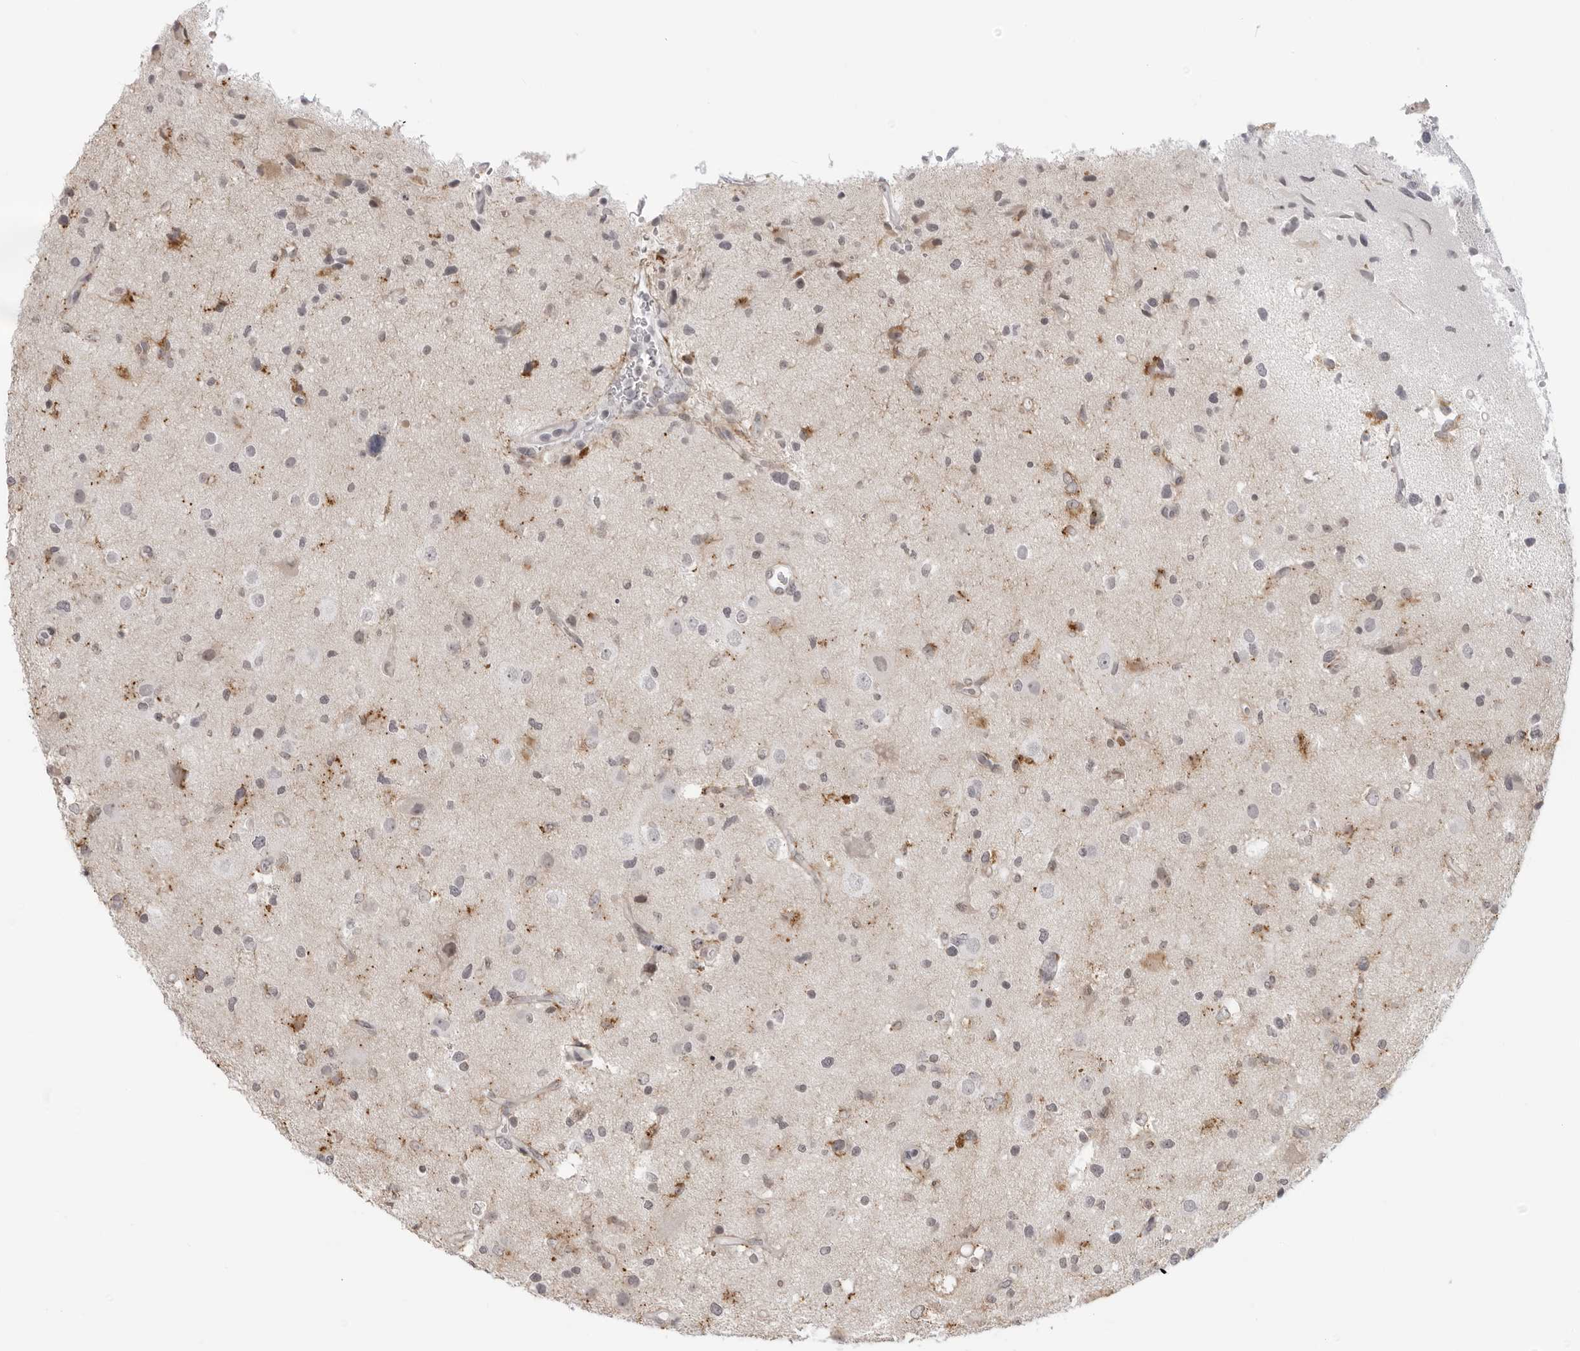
{"staining": {"intensity": "negative", "quantity": "none", "location": "none"}, "tissue": "glioma", "cell_type": "Tumor cells", "image_type": "cancer", "snomed": [{"axis": "morphology", "description": "Glioma, malignant, High grade"}, {"axis": "topography", "description": "Brain"}], "caption": "Immunohistochemical staining of malignant glioma (high-grade) displays no significant staining in tumor cells.", "gene": "ACP6", "patient": {"sex": "male", "age": 33}}